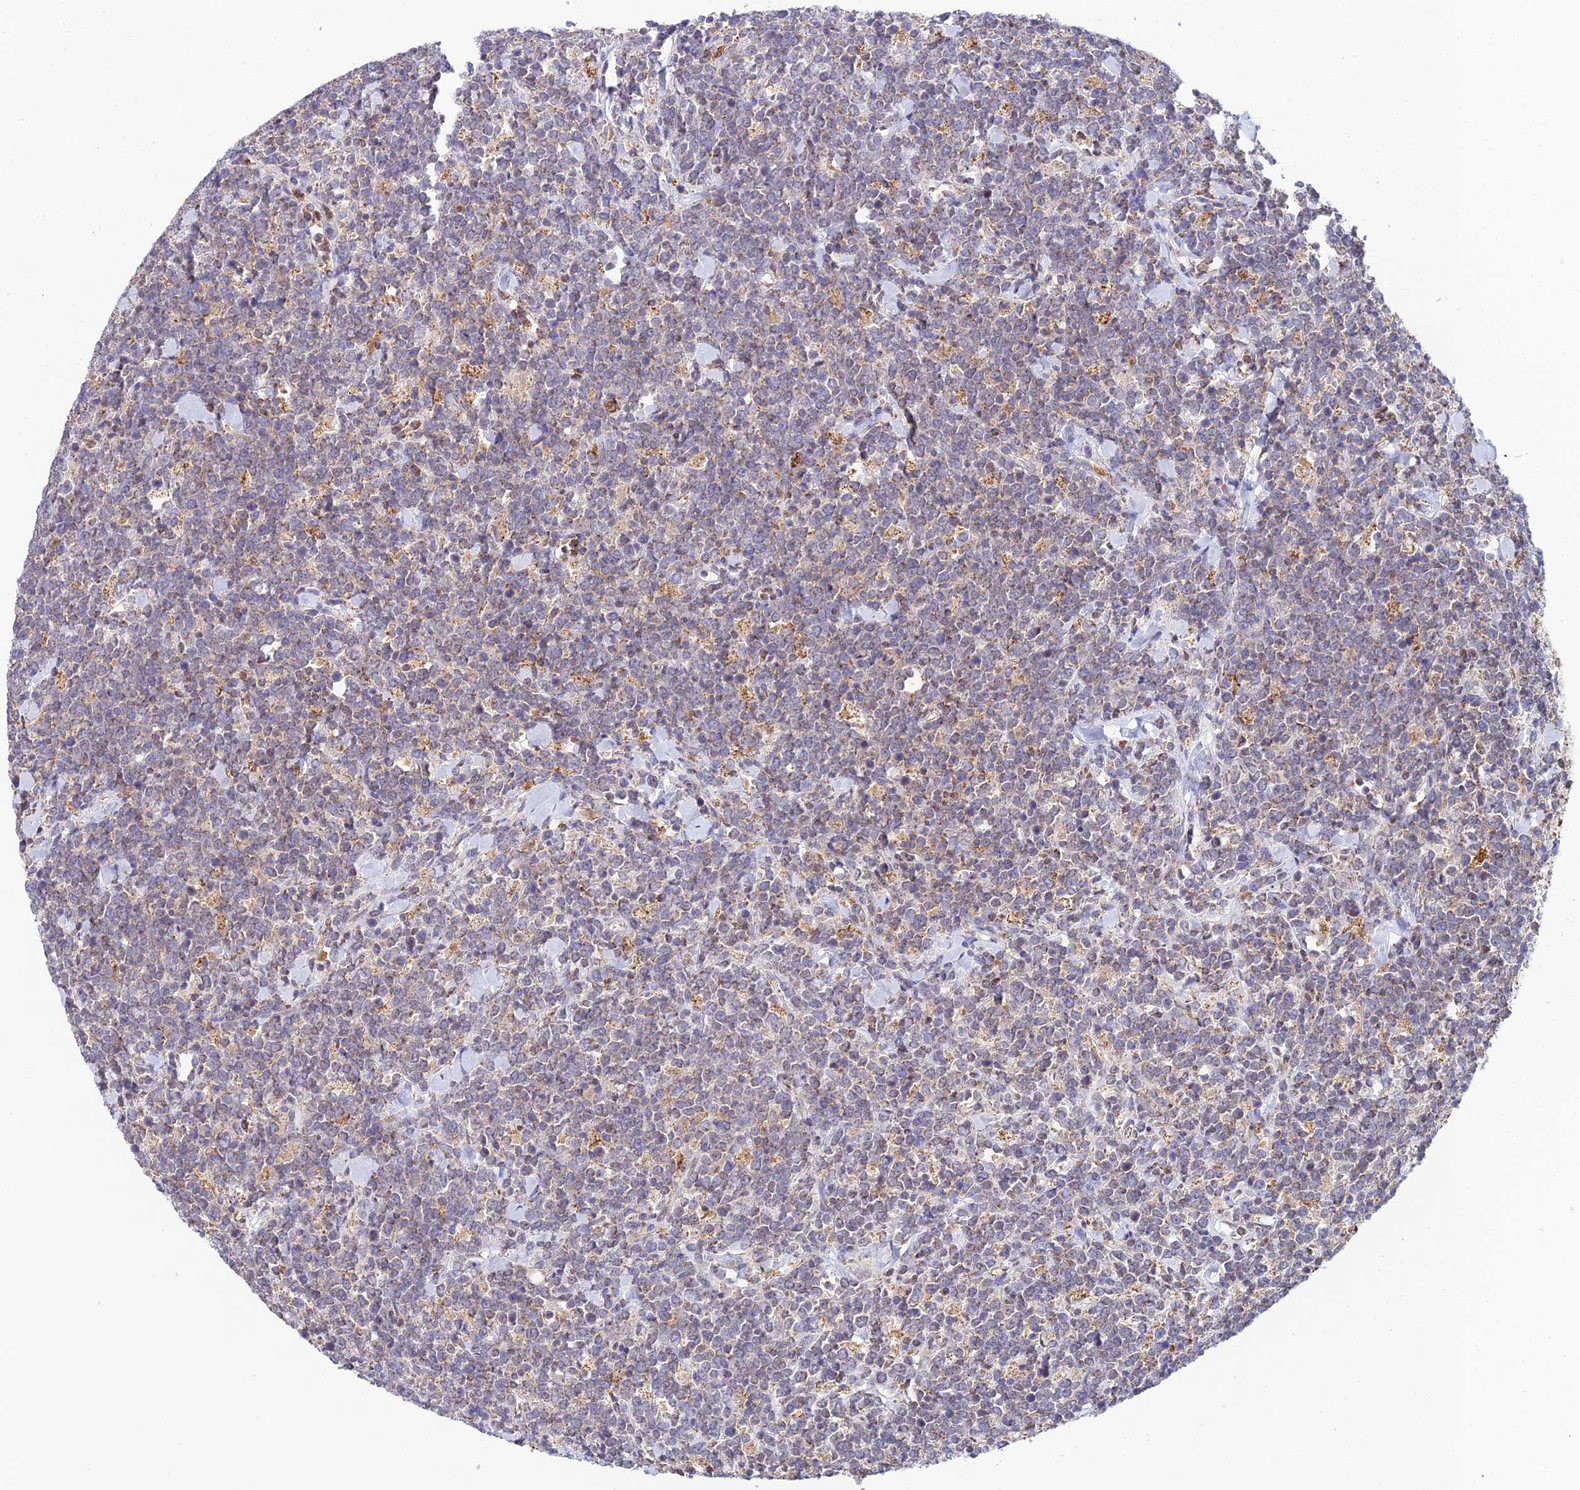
{"staining": {"intensity": "negative", "quantity": "none", "location": "none"}, "tissue": "lymphoma", "cell_type": "Tumor cells", "image_type": "cancer", "snomed": [{"axis": "morphology", "description": "Malignant lymphoma, non-Hodgkin's type, High grade"}, {"axis": "topography", "description": "Small intestine"}], "caption": "Immunohistochemistry (IHC) of human lymphoma reveals no positivity in tumor cells.", "gene": "NIPSNAP3A", "patient": {"sex": "male", "age": 8}}